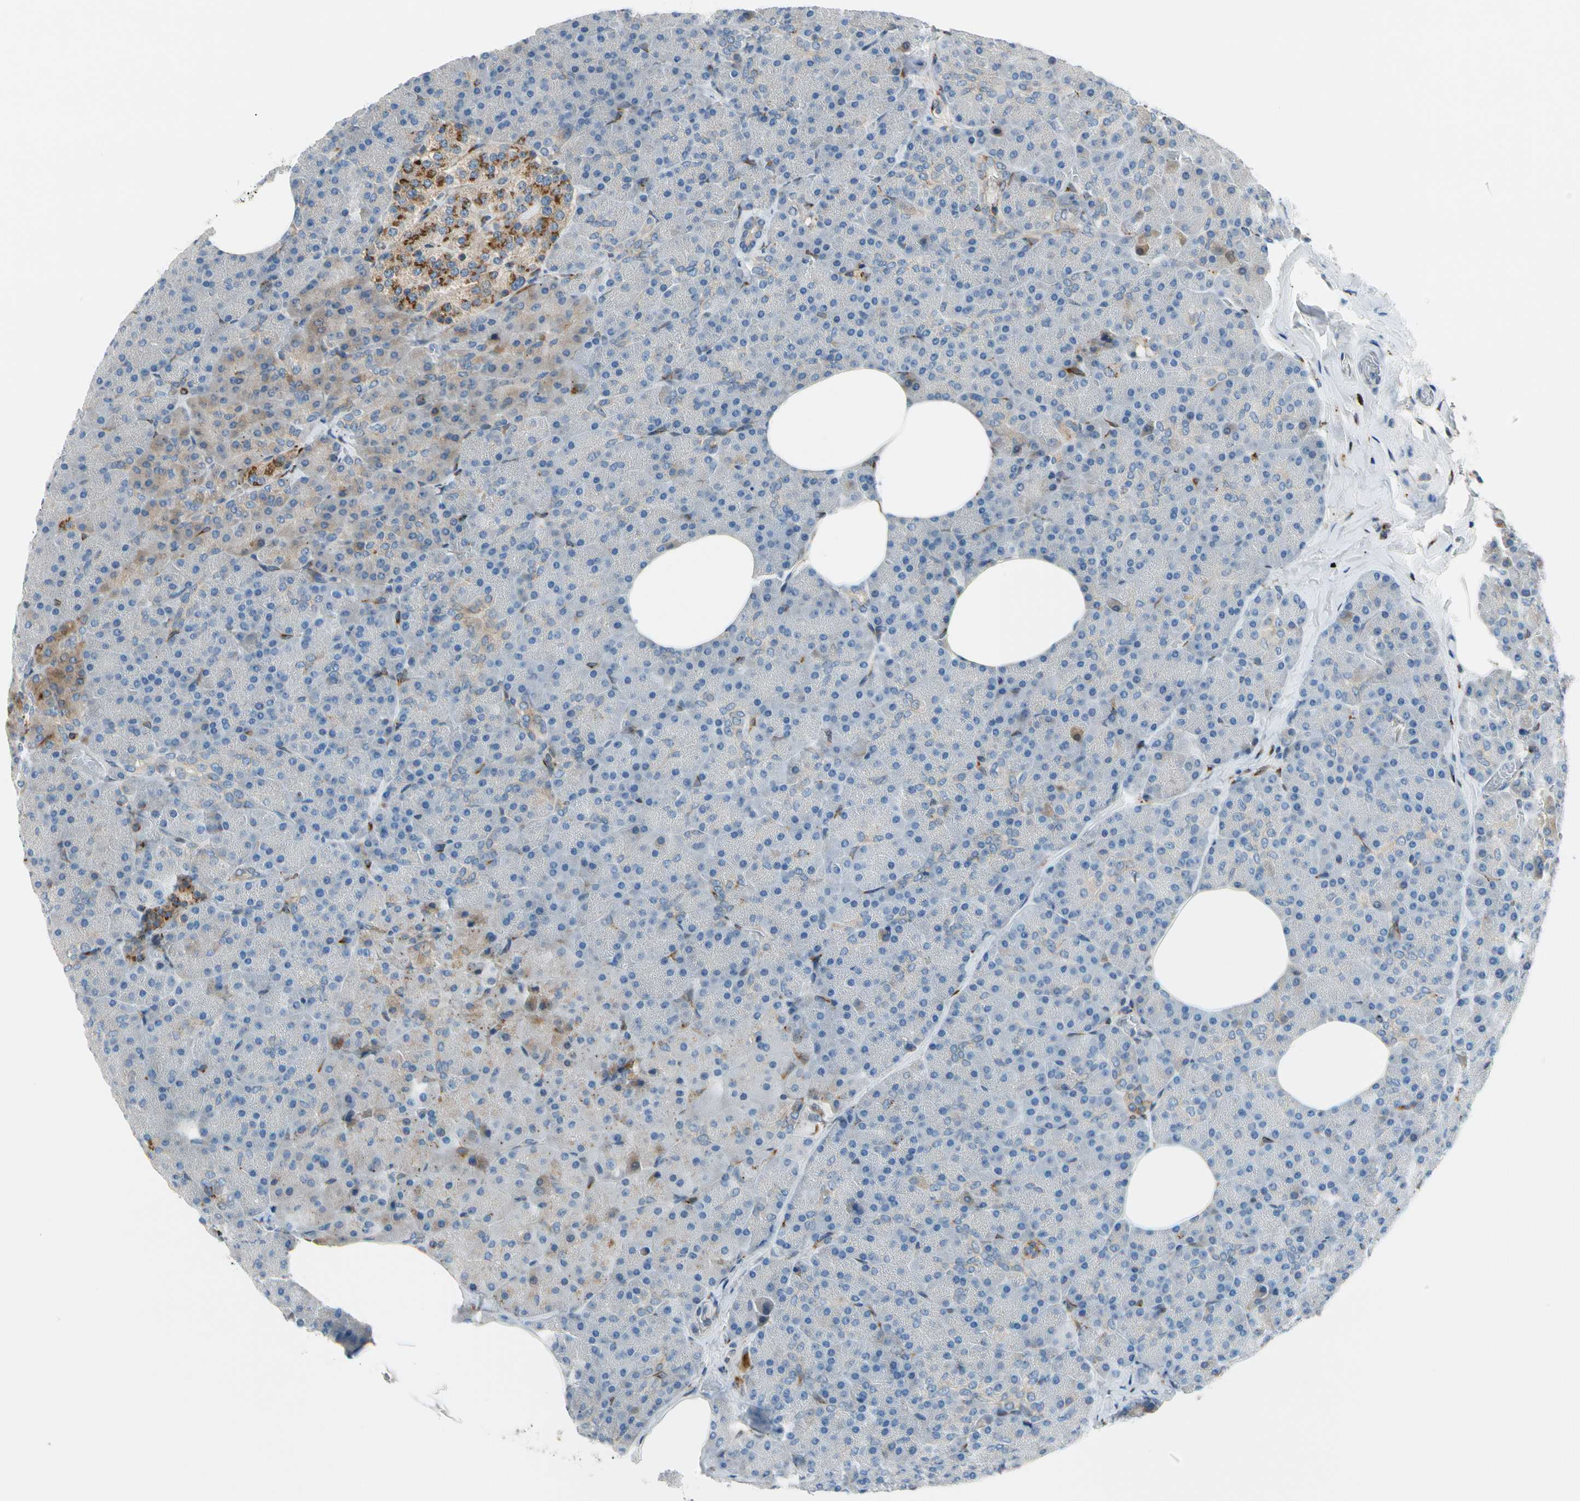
{"staining": {"intensity": "weak", "quantity": "<25%", "location": "cytoplasmic/membranous"}, "tissue": "pancreas", "cell_type": "Exocrine glandular cells", "image_type": "normal", "snomed": [{"axis": "morphology", "description": "Normal tissue, NOS"}, {"axis": "topography", "description": "Pancreas"}], "caption": "High magnification brightfield microscopy of benign pancreas stained with DAB (brown) and counterstained with hematoxylin (blue): exocrine glandular cells show no significant positivity.", "gene": "NUCB1", "patient": {"sex": "female", "age": 35}}